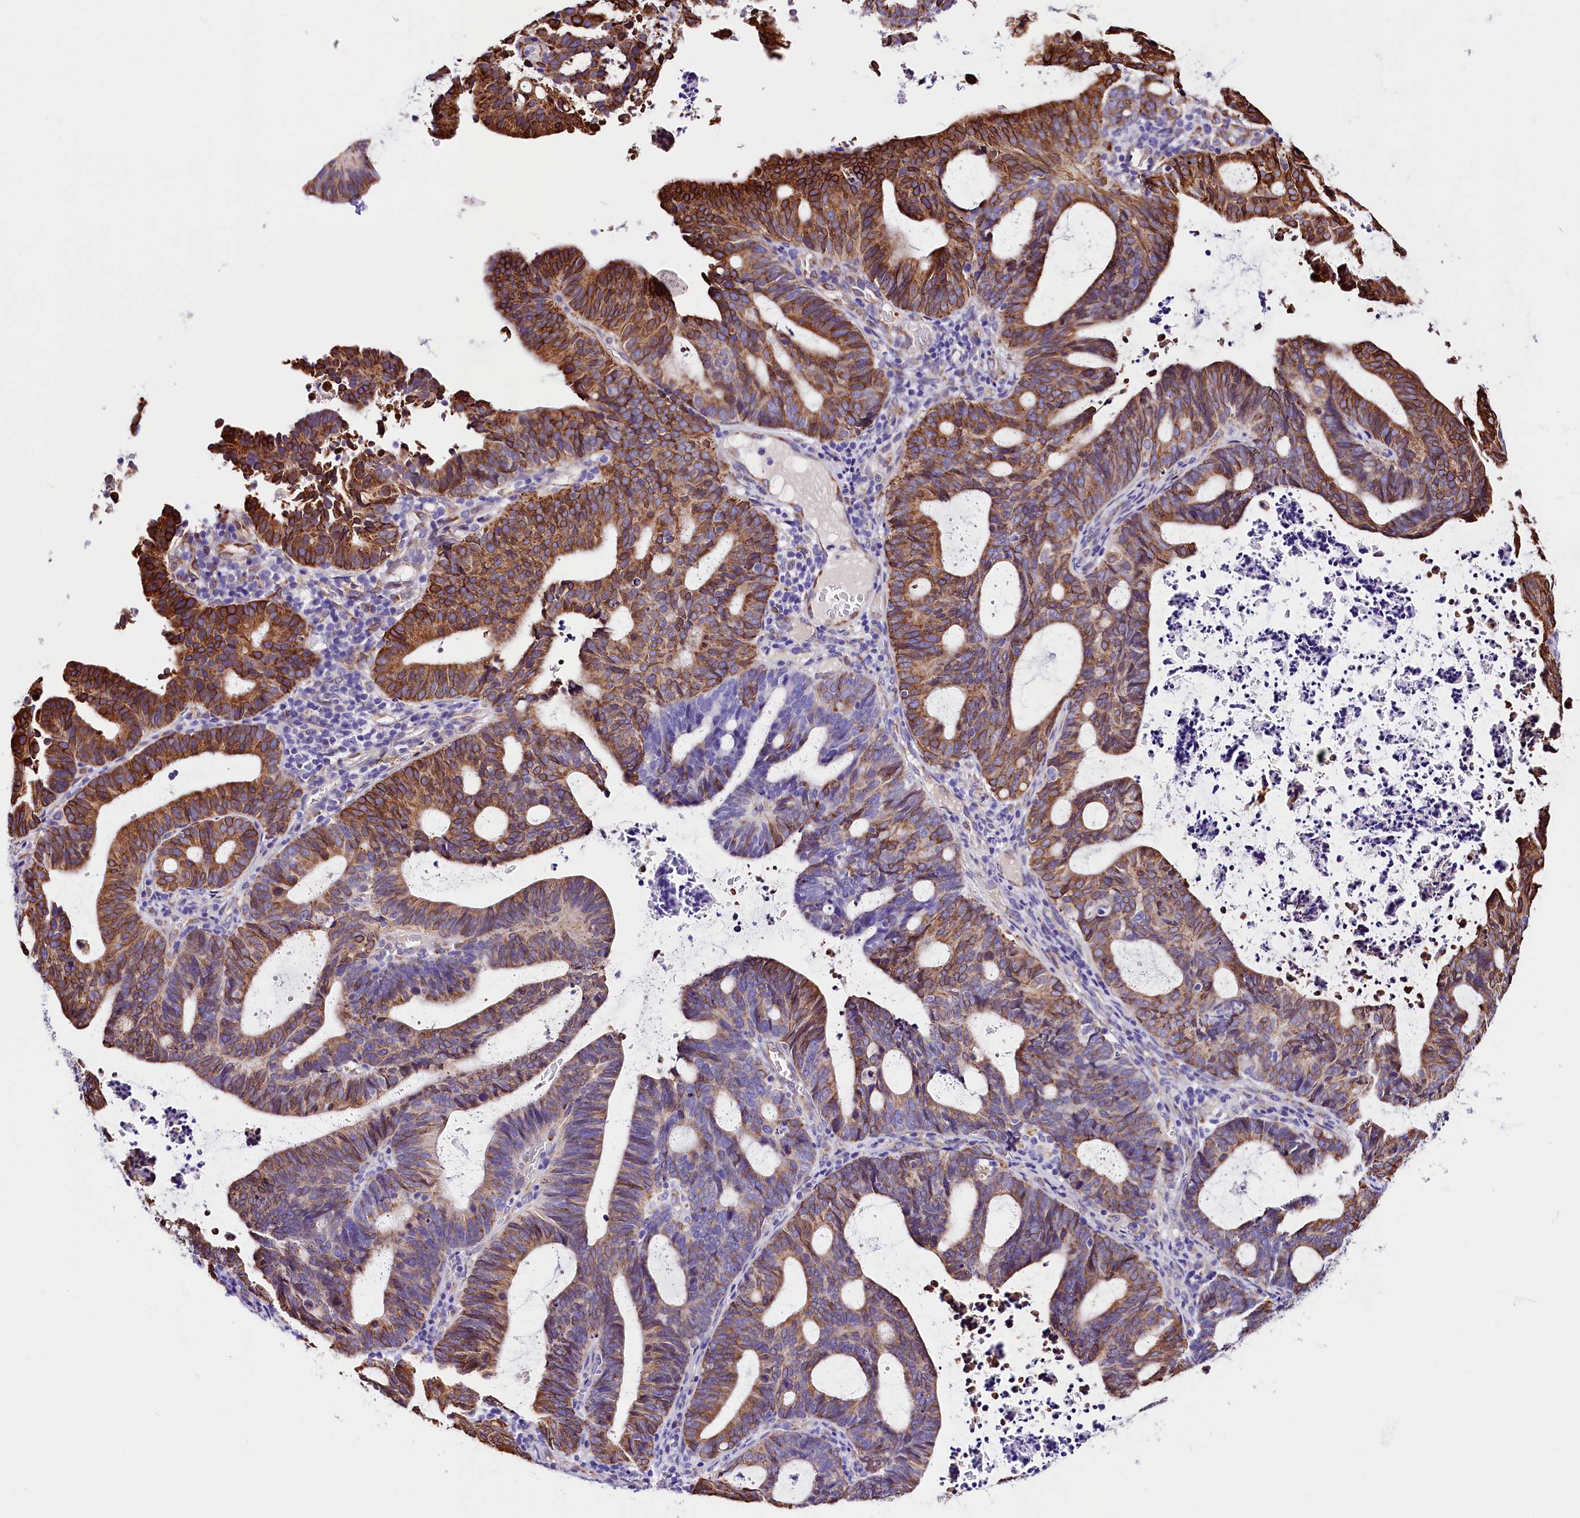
{"staining": {"intensity": "strong", "quantity": "25%-75%", "location": "cytoplasmic/membranous"}, "tissue": "endometrial cancer", "cell_type": "Tumor cells", "image_type": "cancer", "snomed": [{"axis": "morphology", "description": "Adenocarcinoma, NOS"}, {"axis": "topography", "description": "Uterus"}], "caption": "The photomicrograph shows a brown stain indicating the presence of a protein in the cytoplasmic/membranous of tumor cells in endometrial cancer.", "gene": "ITGA1", "patient": {"sex": "female", "age": 83}}